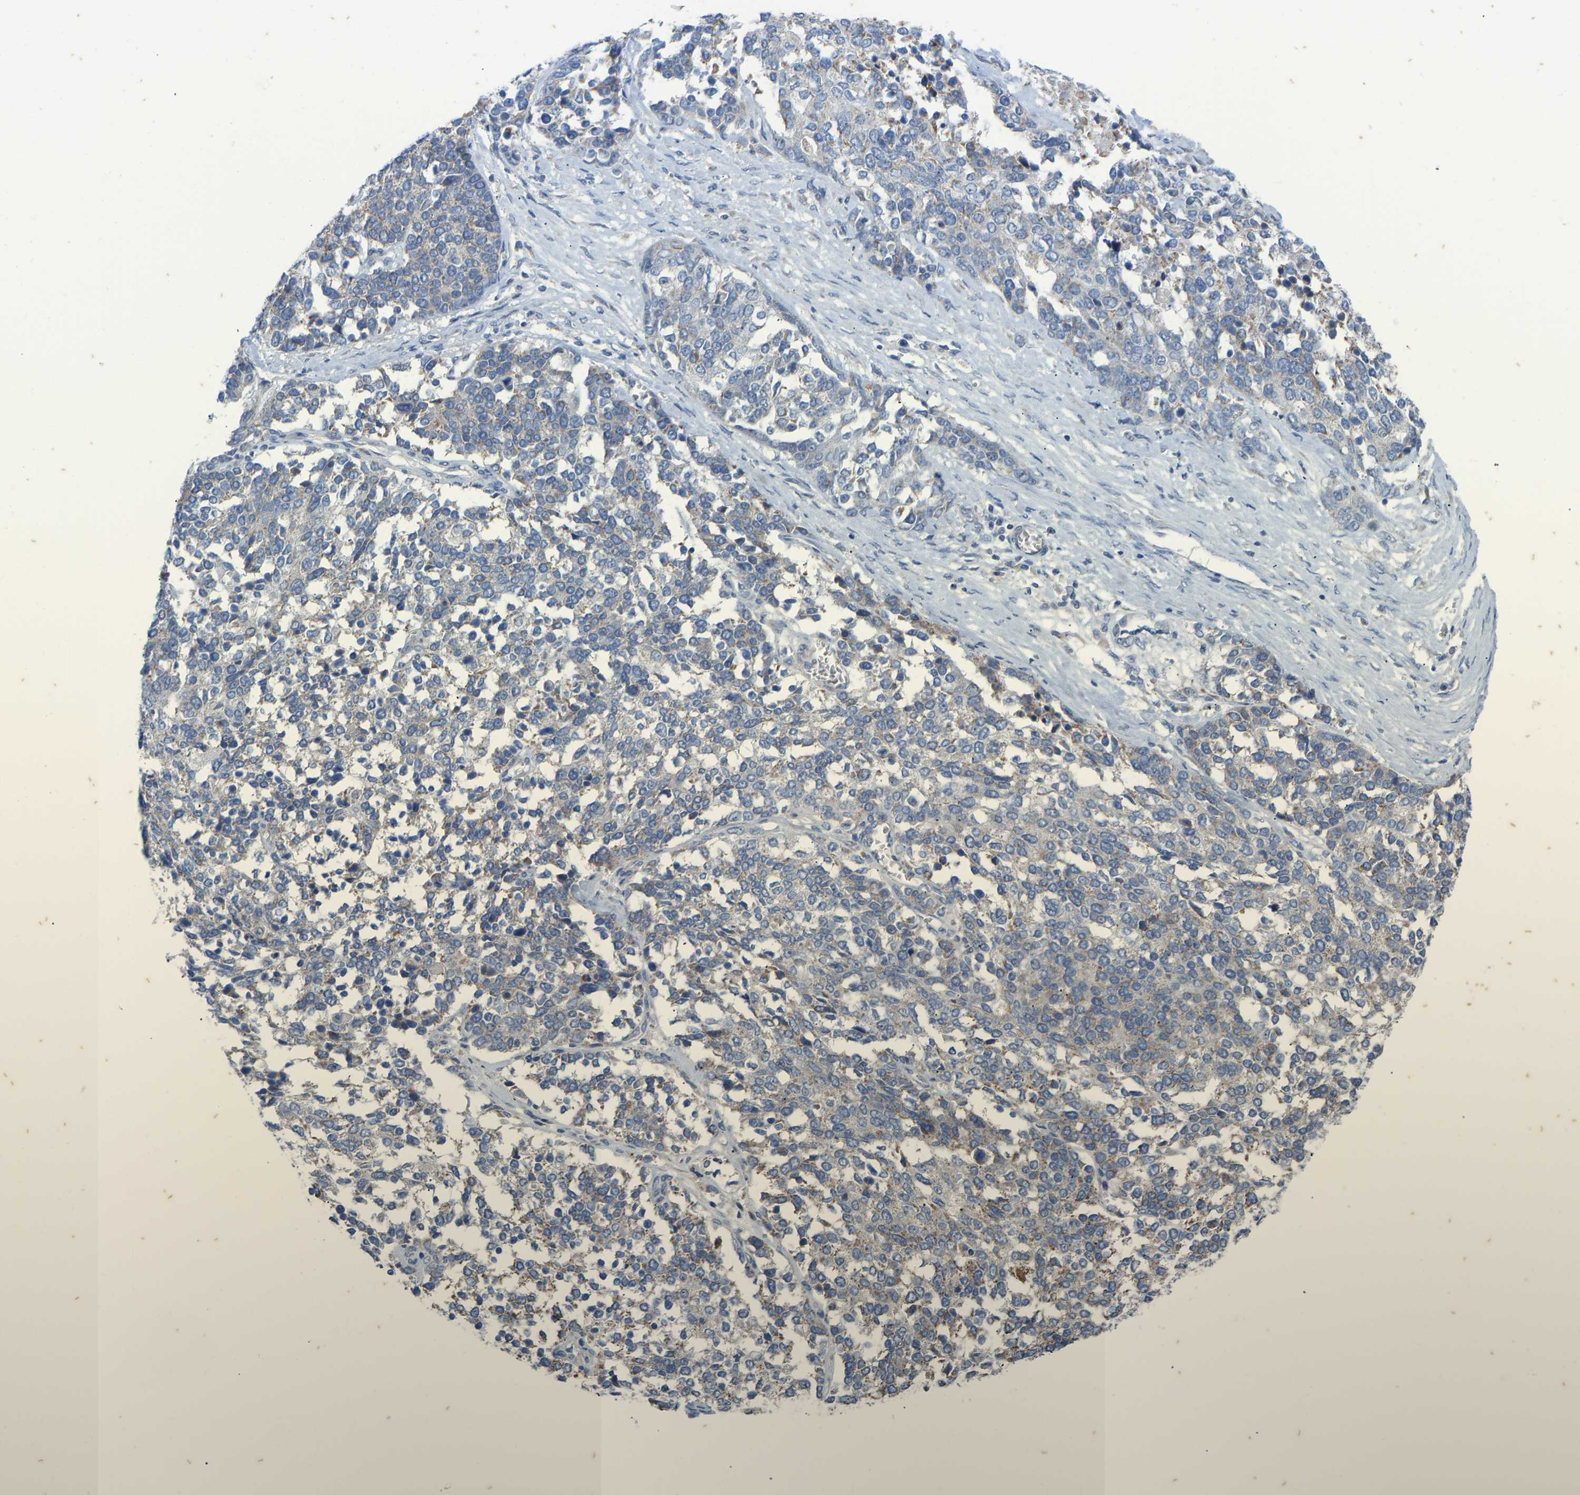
{"staining": {"intensity": "moderate", "quantity": "25%-75%", "location": "cytoplasmic/membranous"}, "tissue": "ovarian cancer", "cell_type": "Tumor cells", "image_type": "cancer", "snomed": [{"axis": "morphology", "description": "Cystadenocarcinoma, serous, NOS"}, {"axis": "topography", "description": "Ovary"}], "caption": "This image demonstrates immunohistochemistry (IHC) staining of human ovarian cancer (serous cystadenocarcinoma), with medium moderate cytoplasmic/membranous expression in about 25%-75% of tumor cells.", "gene": "OLIG2", "patient": {"sex": "female", "age": 44}}